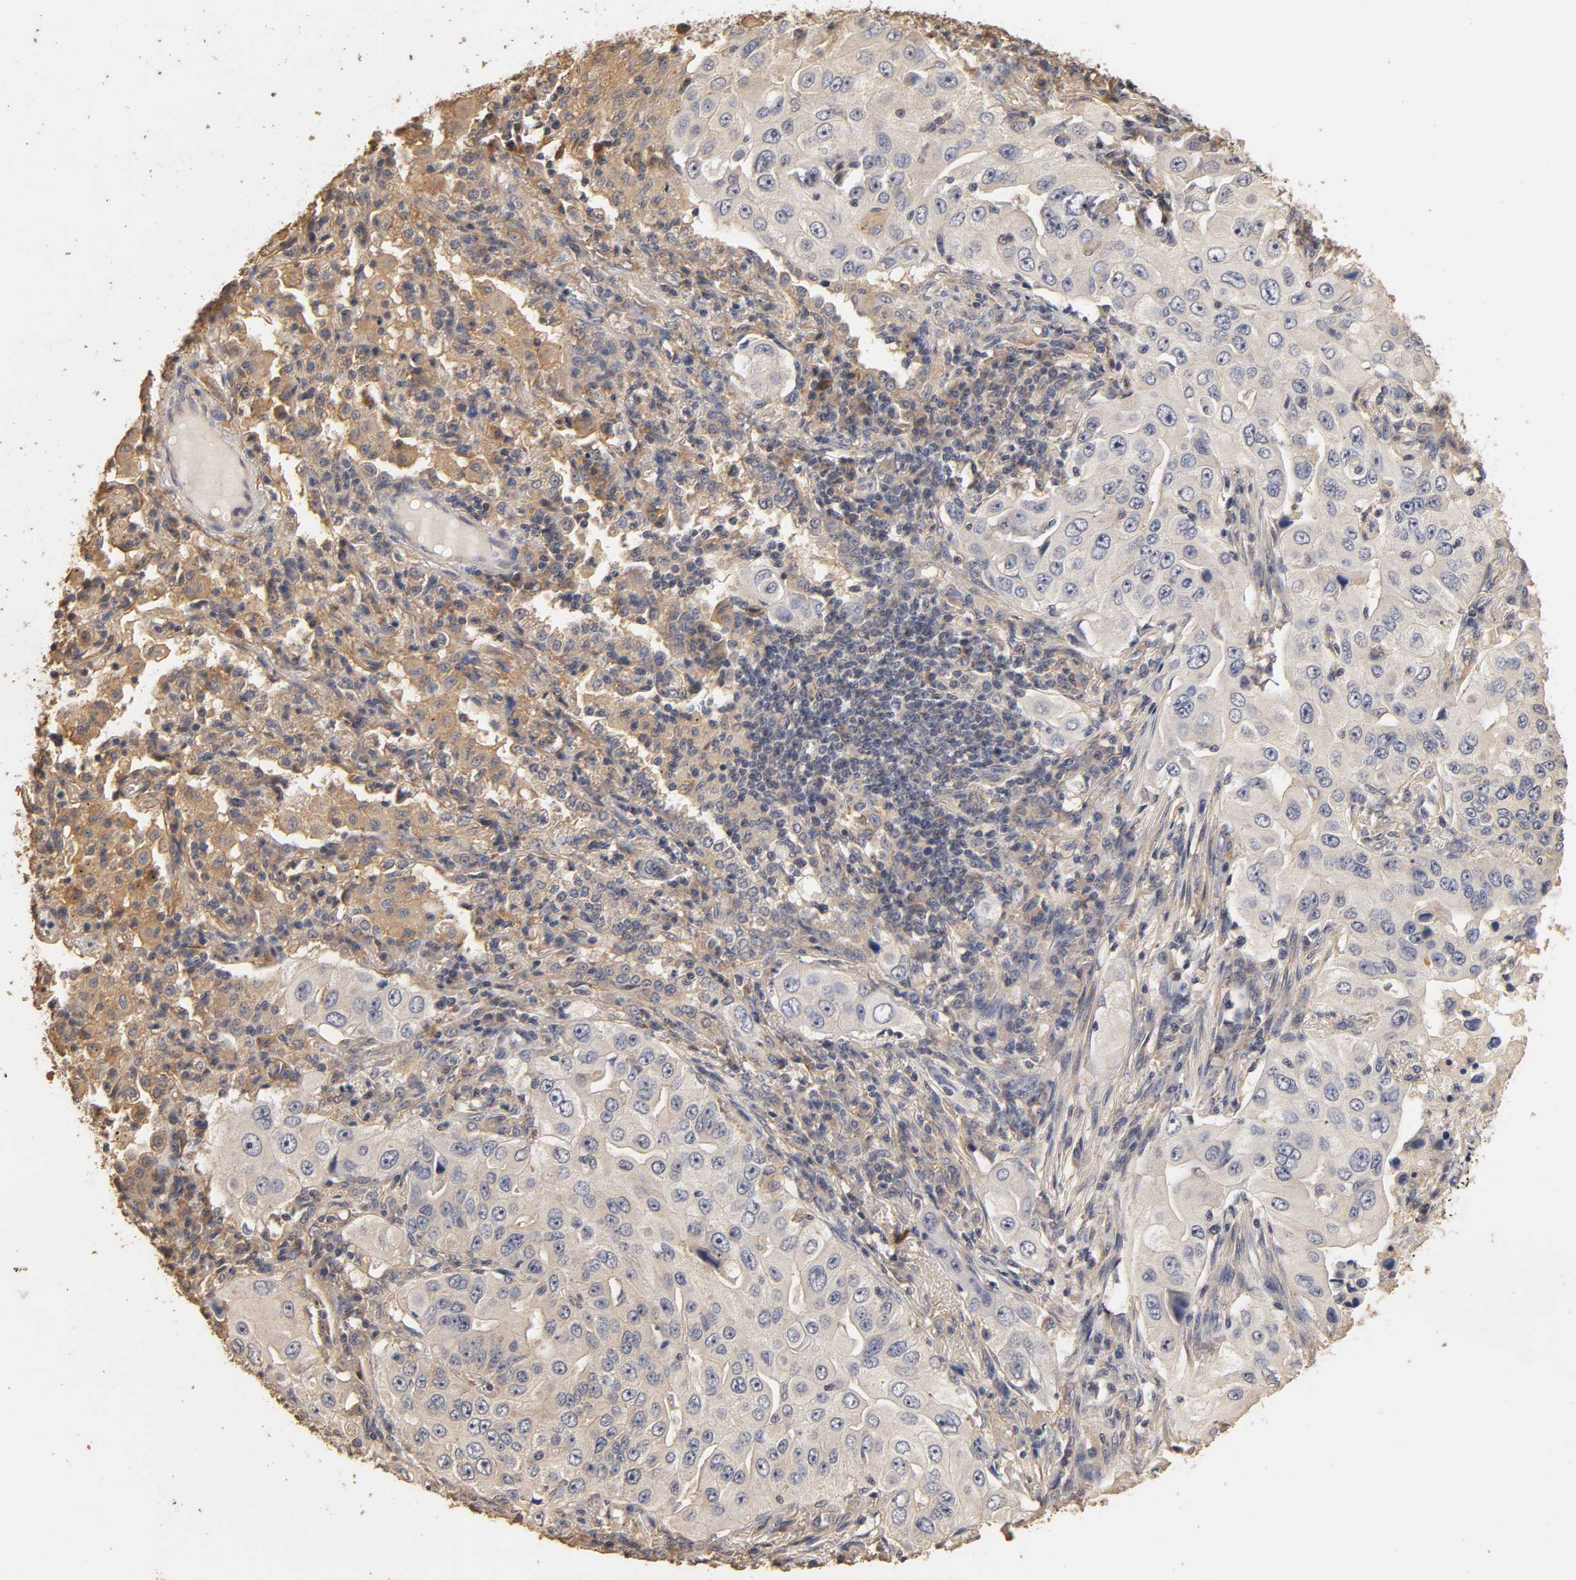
{"staining": {"intensity": "negative", "quantity": "none", "location": "none"}, "tissue": "lung cancer", "cell_type": "Tumor cells", "image_type": "cancer", "snomed": [{"axis": "morphology", "description": "Adenocarcinoma, NOS"}, {"axis": "topography", "description": "Lung"}], "caption": "Protein analysis of adenocarcinoma (lung) shows no significant staining in tumor cells. (DAB (3,3'-diaminobenzidine) immunohistochemistry (IHC) visualized using brightfield microscopy, high magnification).", "gene": "VSIG4", "patient": {"sex": "male", "age": 84}}